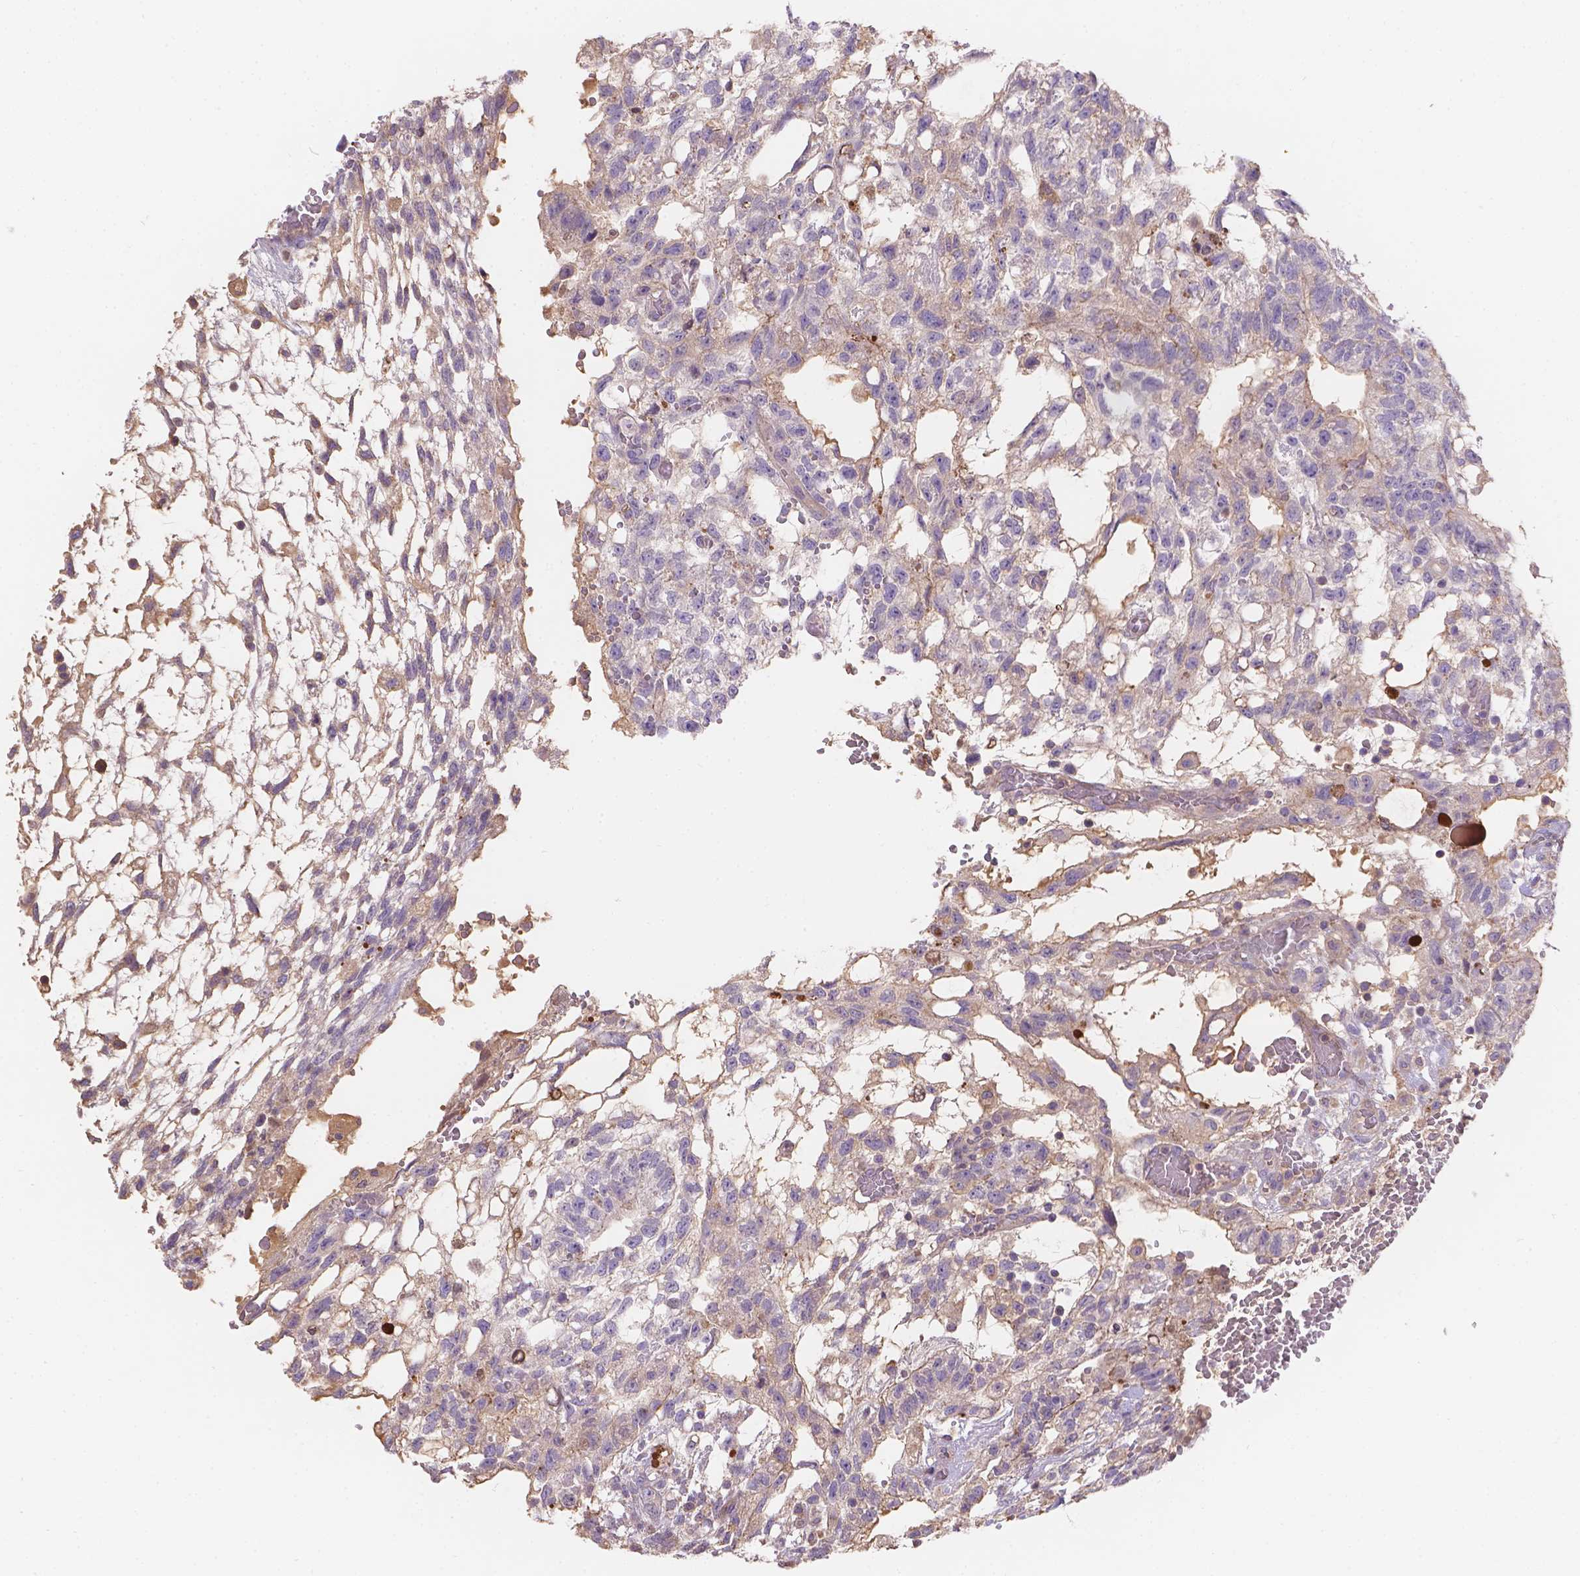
{"staining": {"intensity": "weak", "quantity": "25%-75%", "location": "cytoplasmic/membranous"}, "tissue": "testis cancer", "cell_type": "Tumor cells", "image_type": "cancer", "snomed": [{"axis": "morphology", "description": "Carcinoma, Embryonal, NOS"}, {"axis": "topography", "description": "Testis"}], "caption": "This image exhibits immunohistochemistry (IHC) staining of embryonal carcinoma (testis), with low weak cytoplasmic/membranous positivity in approximately 25%-75% of tumor cells.", "gene": "CDK10", "patient": {"sex": "male", "age": 32}}